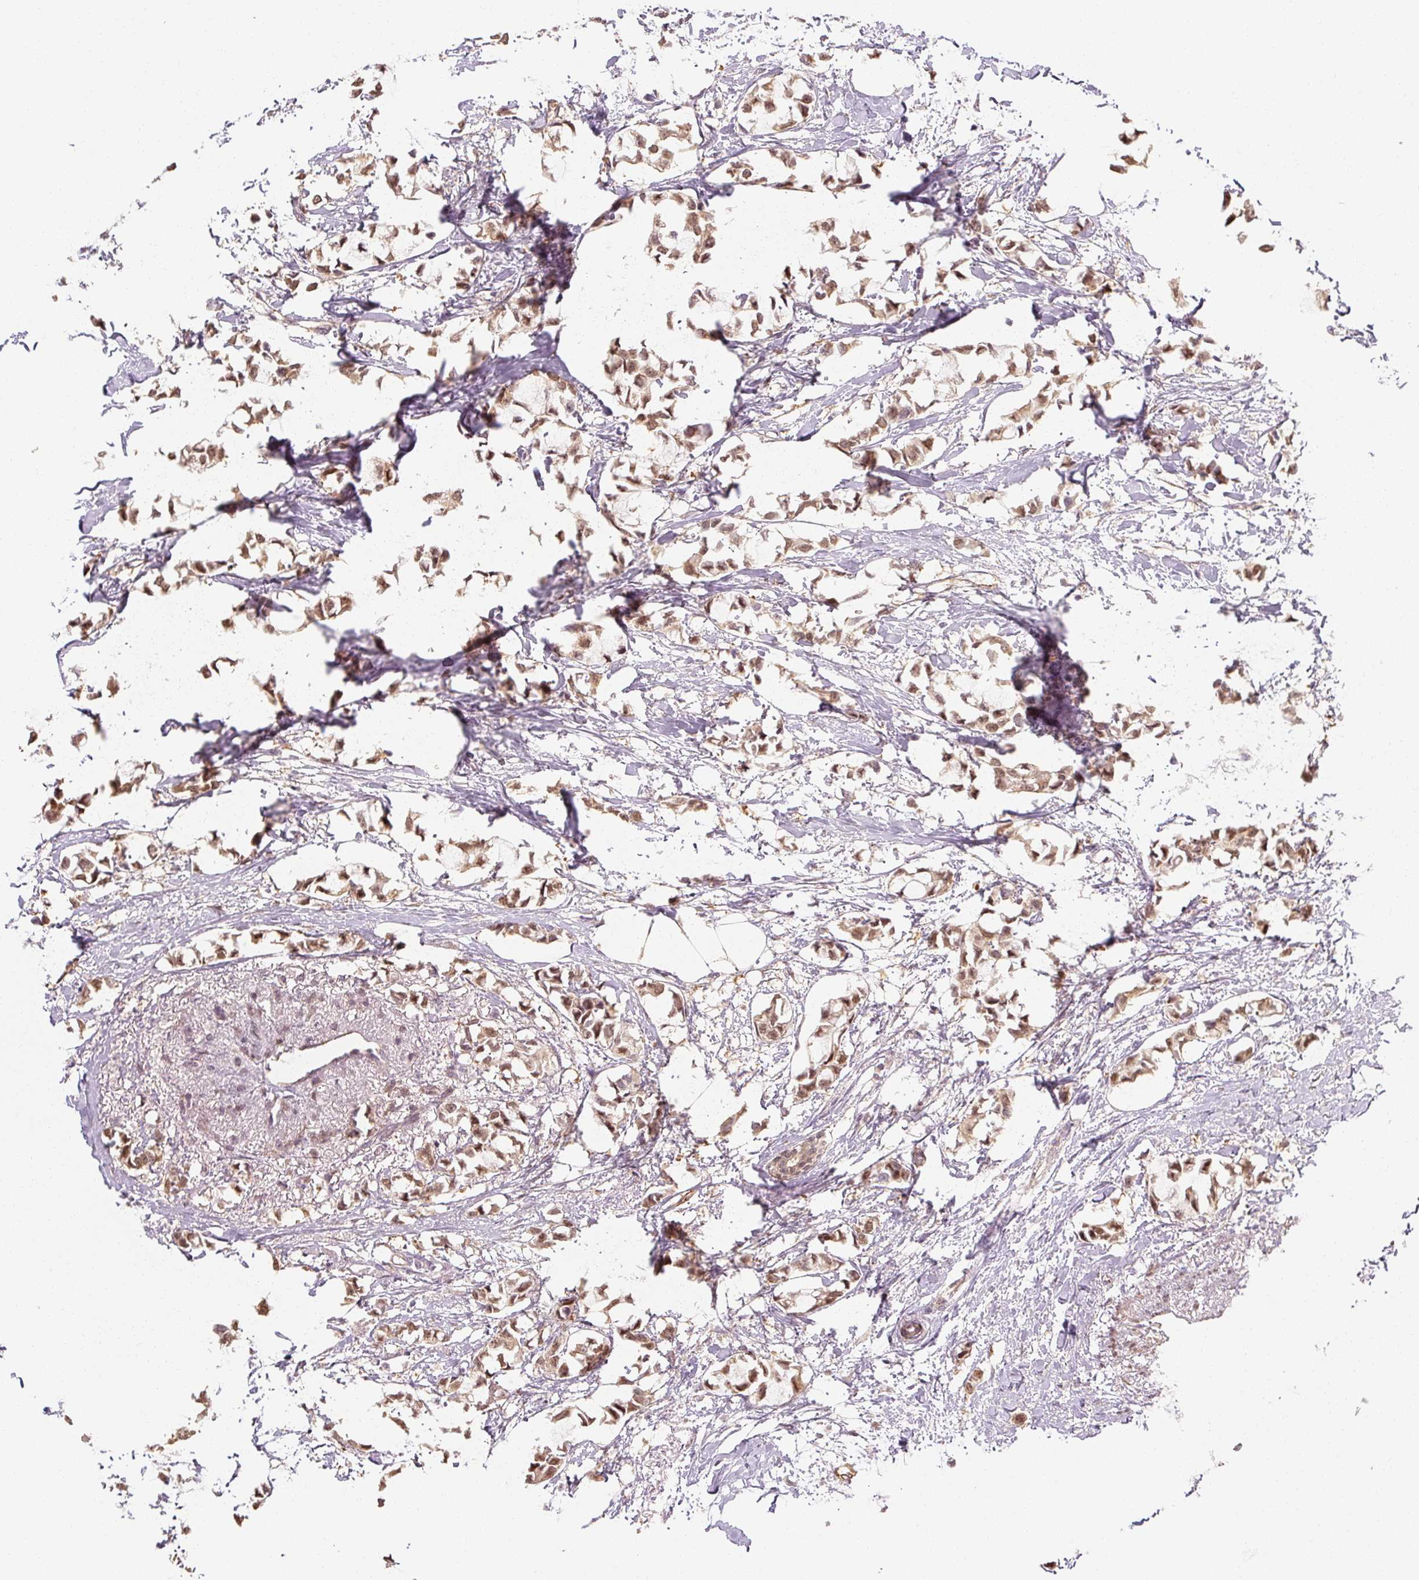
{"staining": {"intensity": "moderate", "quantity": ">75%", "location": "nuclear"}, "tissue": "breast cancer", "cell_type": "Tumor cells", "image_type": "cancer", "snomed": [{"axis": "morphology", "description": "Duct carcinoma"}, {"axis": "topography", "description": "Breast"}], "caption": "The photomicrograph exhibits immunohistochemical staining of intraductal carcinoma (breast). There is moderate nuclear positivity is present in approximately >75% of tumor cells.", "gene": "RB1CC1", "patient": {"sex": "female", "age": 73}}